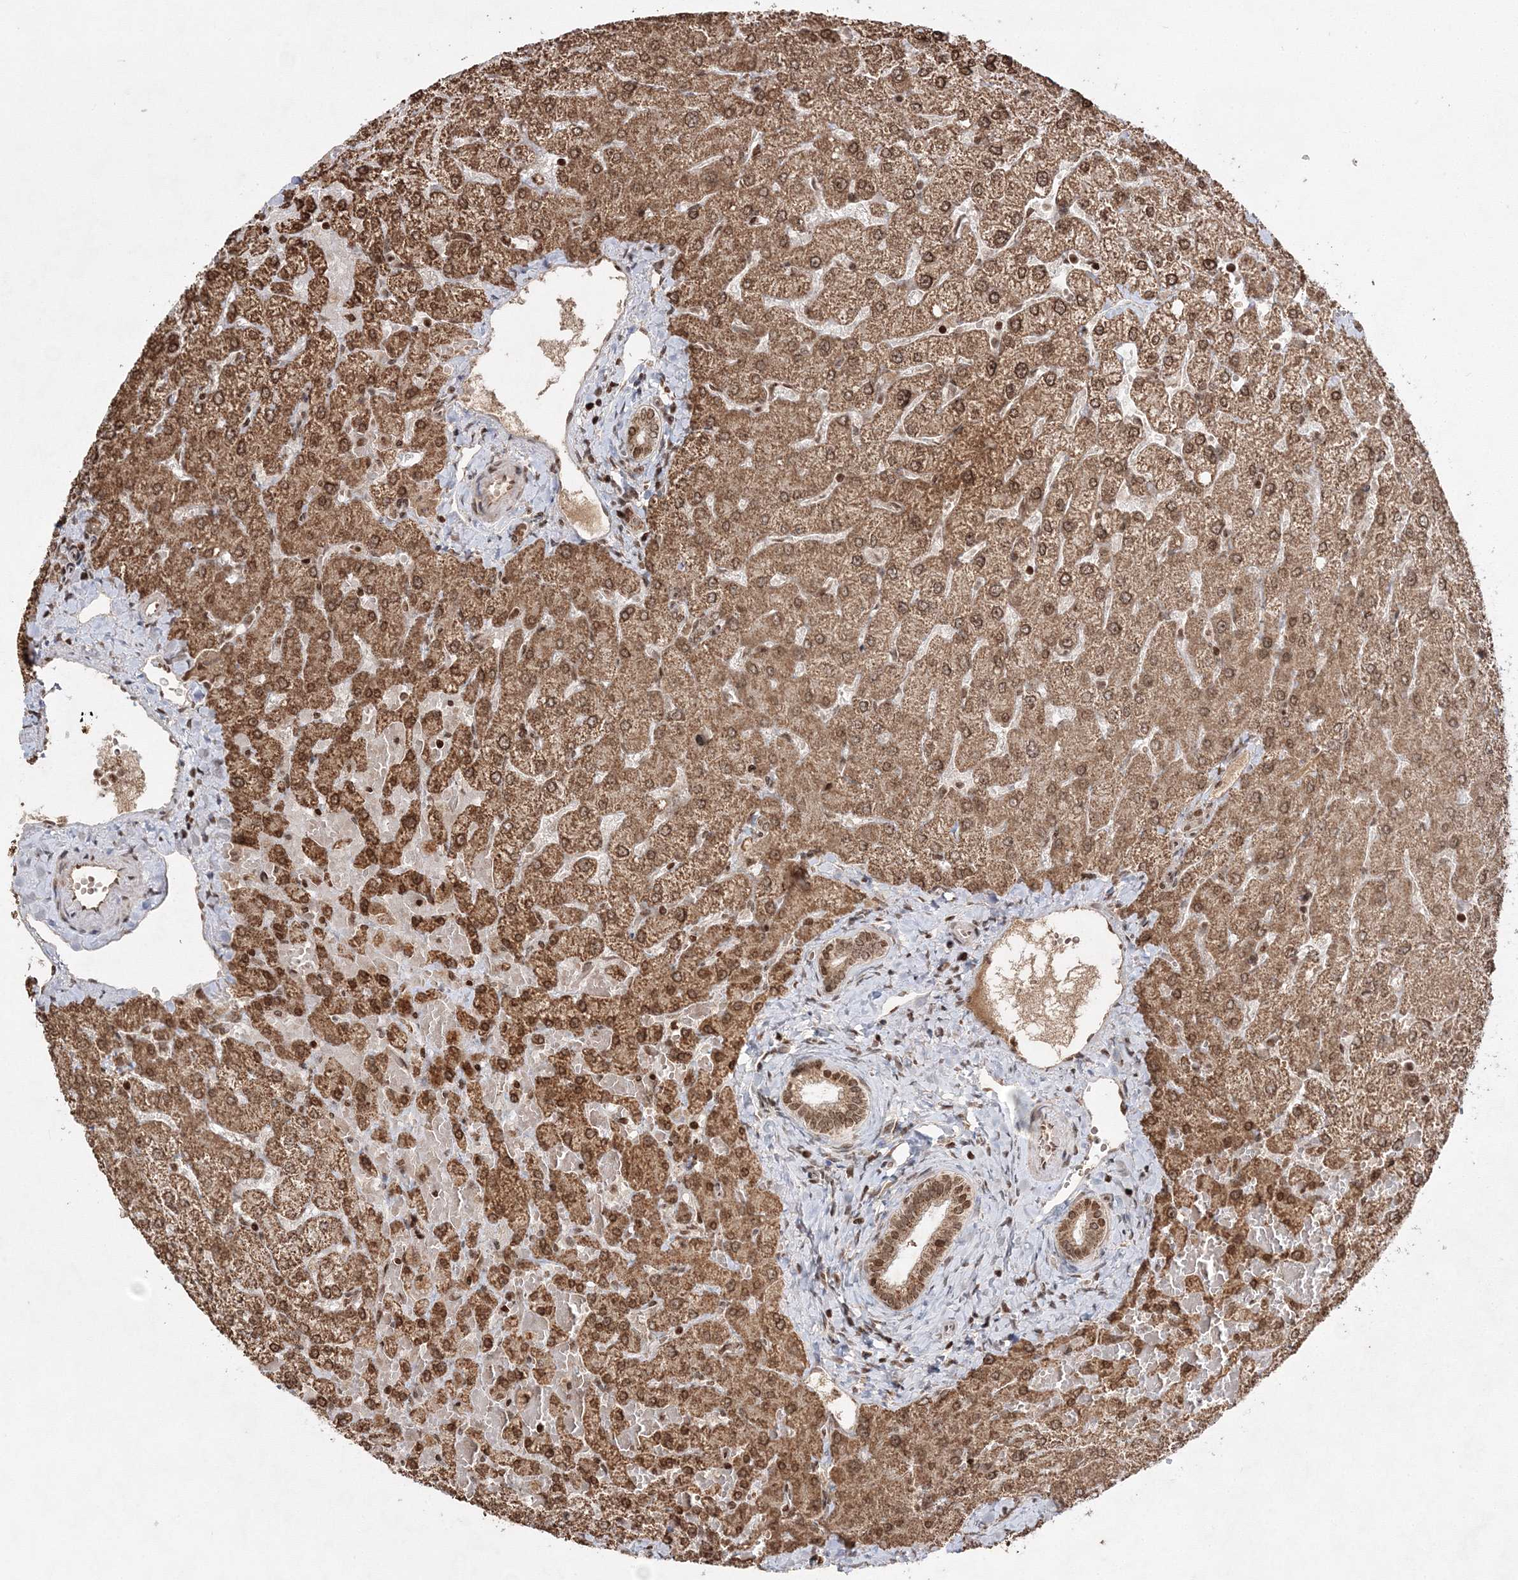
{"staining": {"intensity": "moderate", "quantity": ">75%", "location": "cytoplasmic/membranous,nuclear"}, "tissue": "liver", "cell_type": "Cholangiocytes", "image_type": "normal", "snomed": [{"axis": "morphology", "description": "Normal tissue, NOS"}, {"axis": "topography", "description": "Liver"}], "caption": "Liver stained with IHC reveals moderate cytoplasmic/membranous,nuclear expression in approximately >75% of cholangiocytes. (Stains: DAB (3,3'-diaminobenzidine) in brown, nuclei in blue, Microscopy: brightfield microscopy at high magnification).", "gene": "CARM1", "patient": {"sex": "female", "age": 54}}